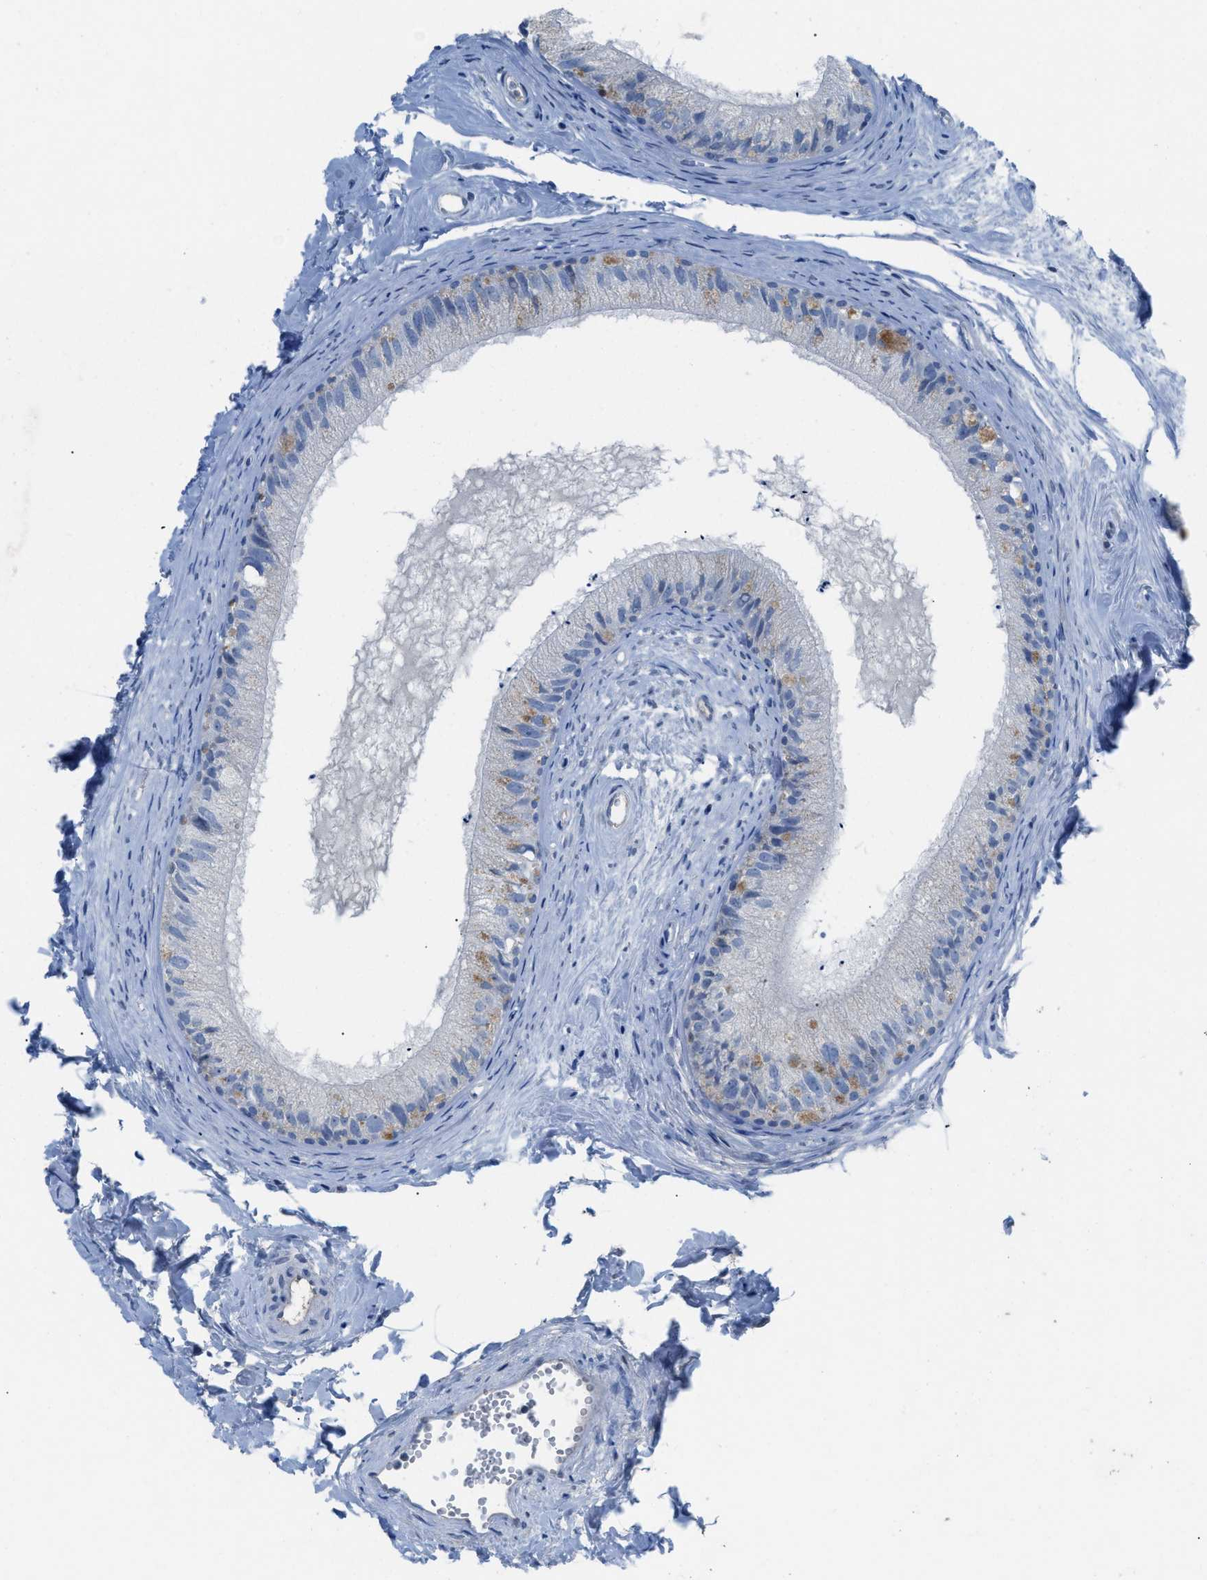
{"staining": {"intensity": "moderate", "quantity": "<25%", "location": "cytoplasmic/membranous"}, "tissue": "epididymis", "cell_type": "Glandular cells", "image_type": "normal", "snomed": [{"axis": "morphology", "description": "Normal tissue, NOS"}, {"axis": "topography", "description": "Epididymis"}], "caption": "Human epididymis stained with a brown dye shows moderate cytoplasmic/membranous positive positivity in approximately <25% of glandular cells.", "gene": "HPX", "patient": {"sex": "male", "age": 56}}